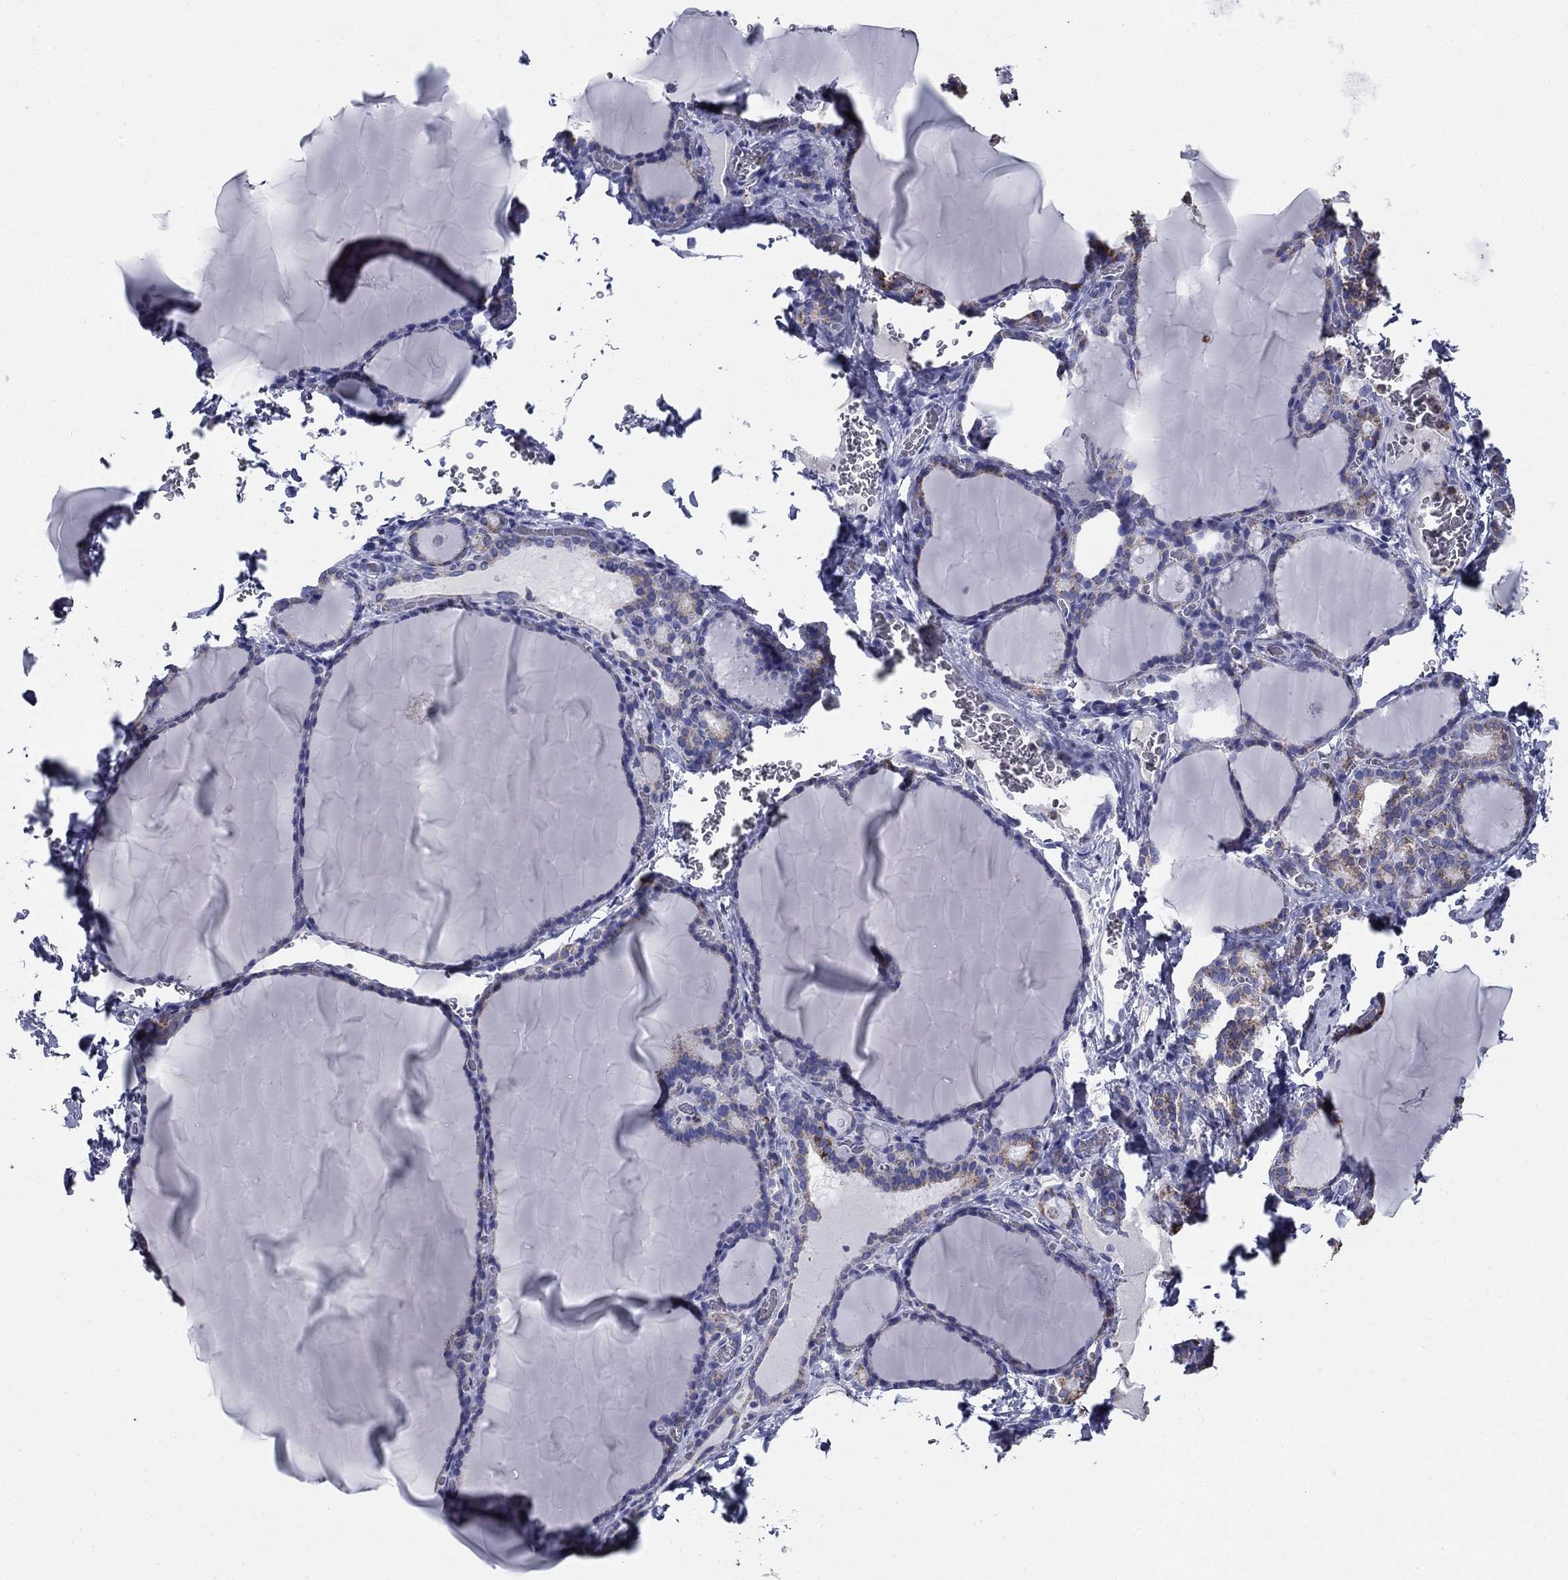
{"staining": {"intensity": "negative", "quantity": "none", "location": "none"}, "tissue": "thyroid gland", "cell_type": "Glandular cells", "image_type": "normal", "snomed": [{"axis": "morphology", "description": "Normal tissue, NOS"}, {"axis": "morphology", "description": "Hyperplasia, NOS"}, {"axis": "topography", "description": "Thyroid gland"}], "caption": "Immunohistochemistry (IHC) image of normal human thyroid gland stained for a protein (brown), which shows no staining in glandular cells.", "gene": "NDUFA4L2", "patient": {"sex": "female", "age": 27}}